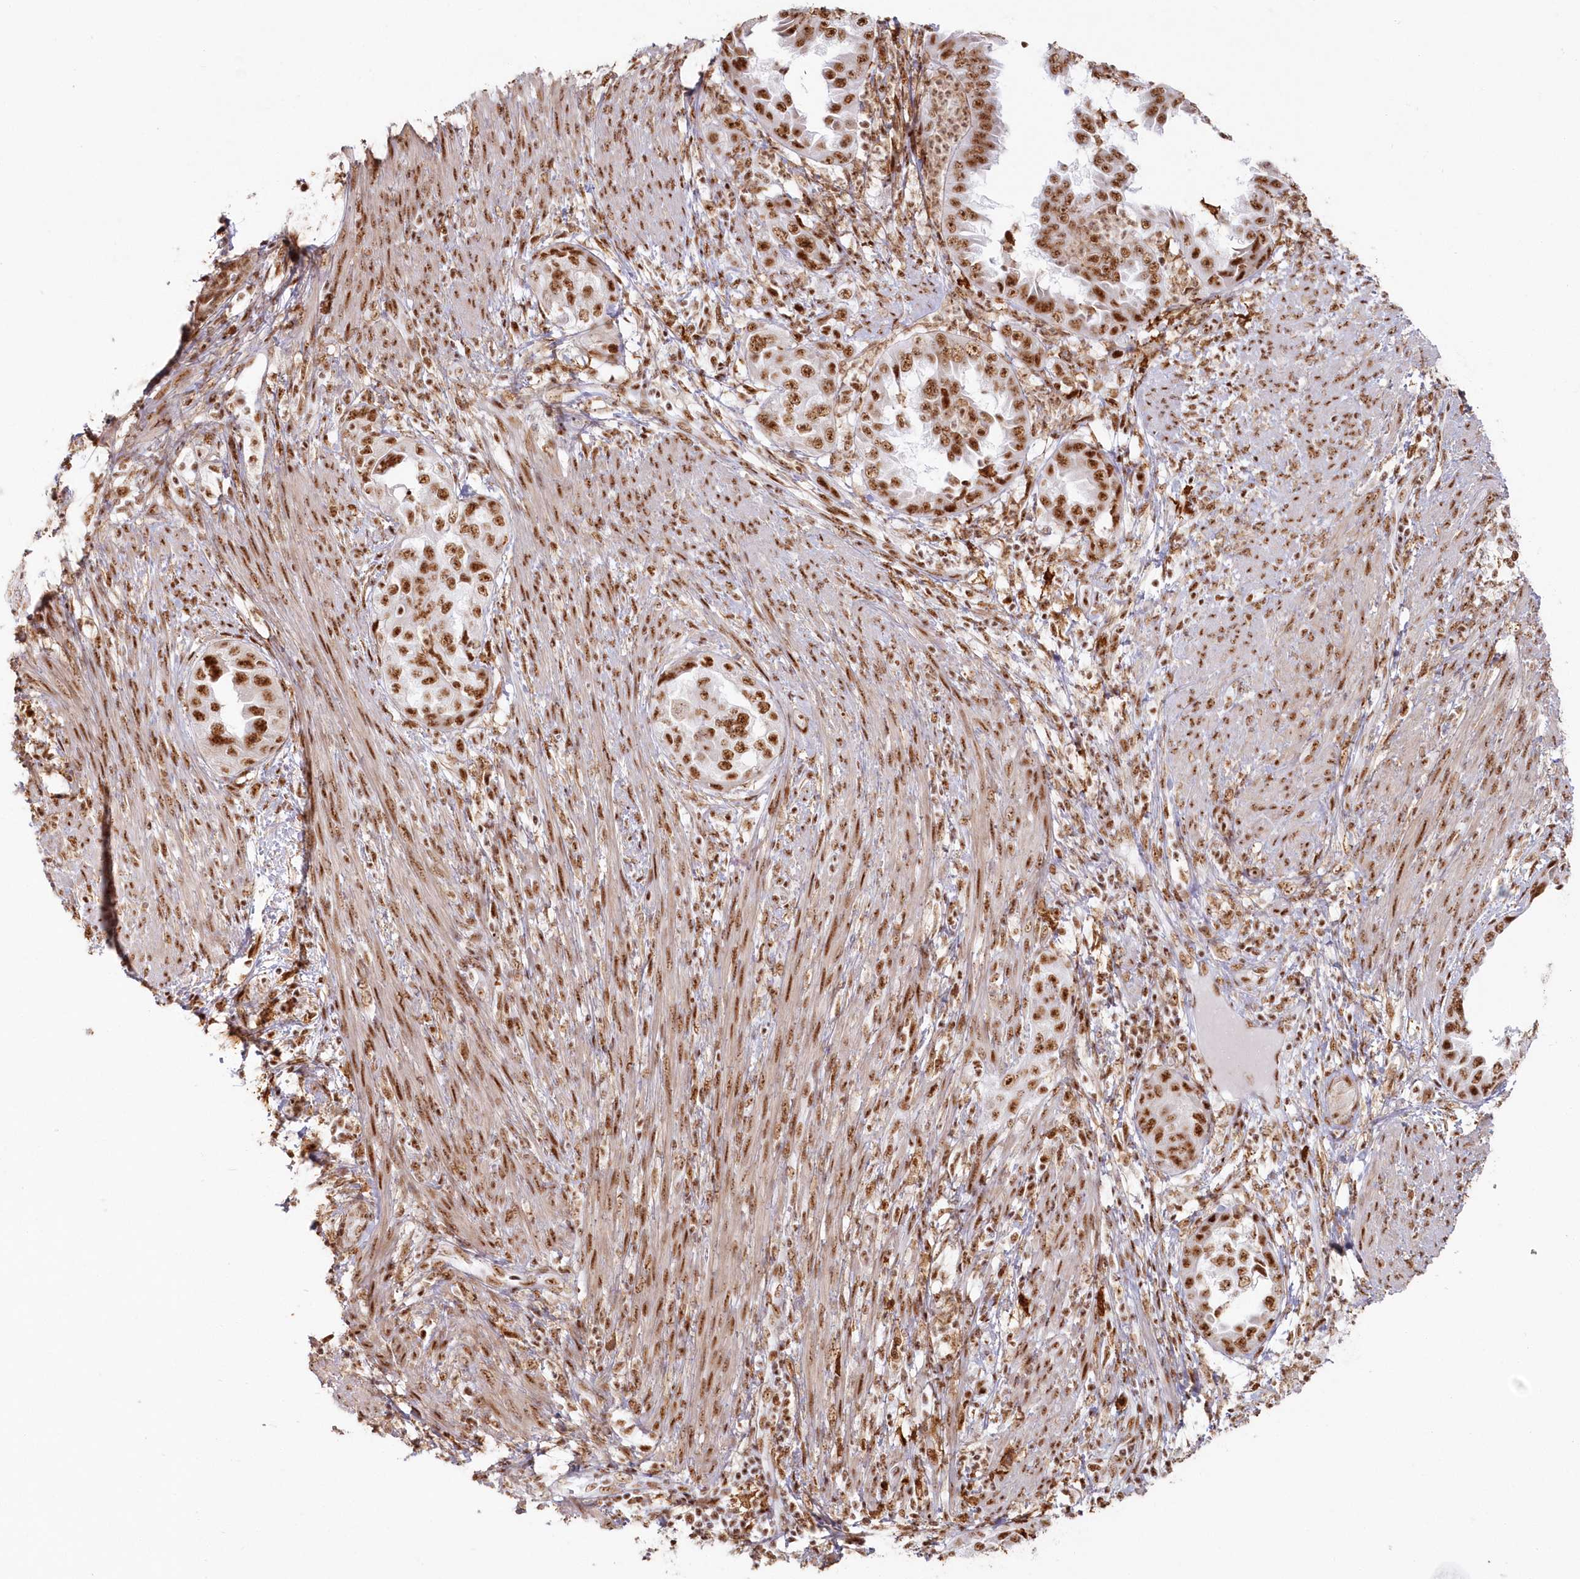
{"staining": {"intensity": "strong", "quantity": ">75%", "location": "nuclear"}, "tissue": "endometrial cancer", "cell_type": "Tumor cells", "image_type": "cancer", "snomed": [{"axis": "morphology", "description": "Adenocarcinoma, NOS"}, {"axis": "topography", "description": "Endometrium"}], "caption": "Tumor cells display strong nuclear positivity in about >75% of cells in endometrial adenocarcinoma.", "gene": "DDX46", "patient": {"sex": "female", "age": 85}}